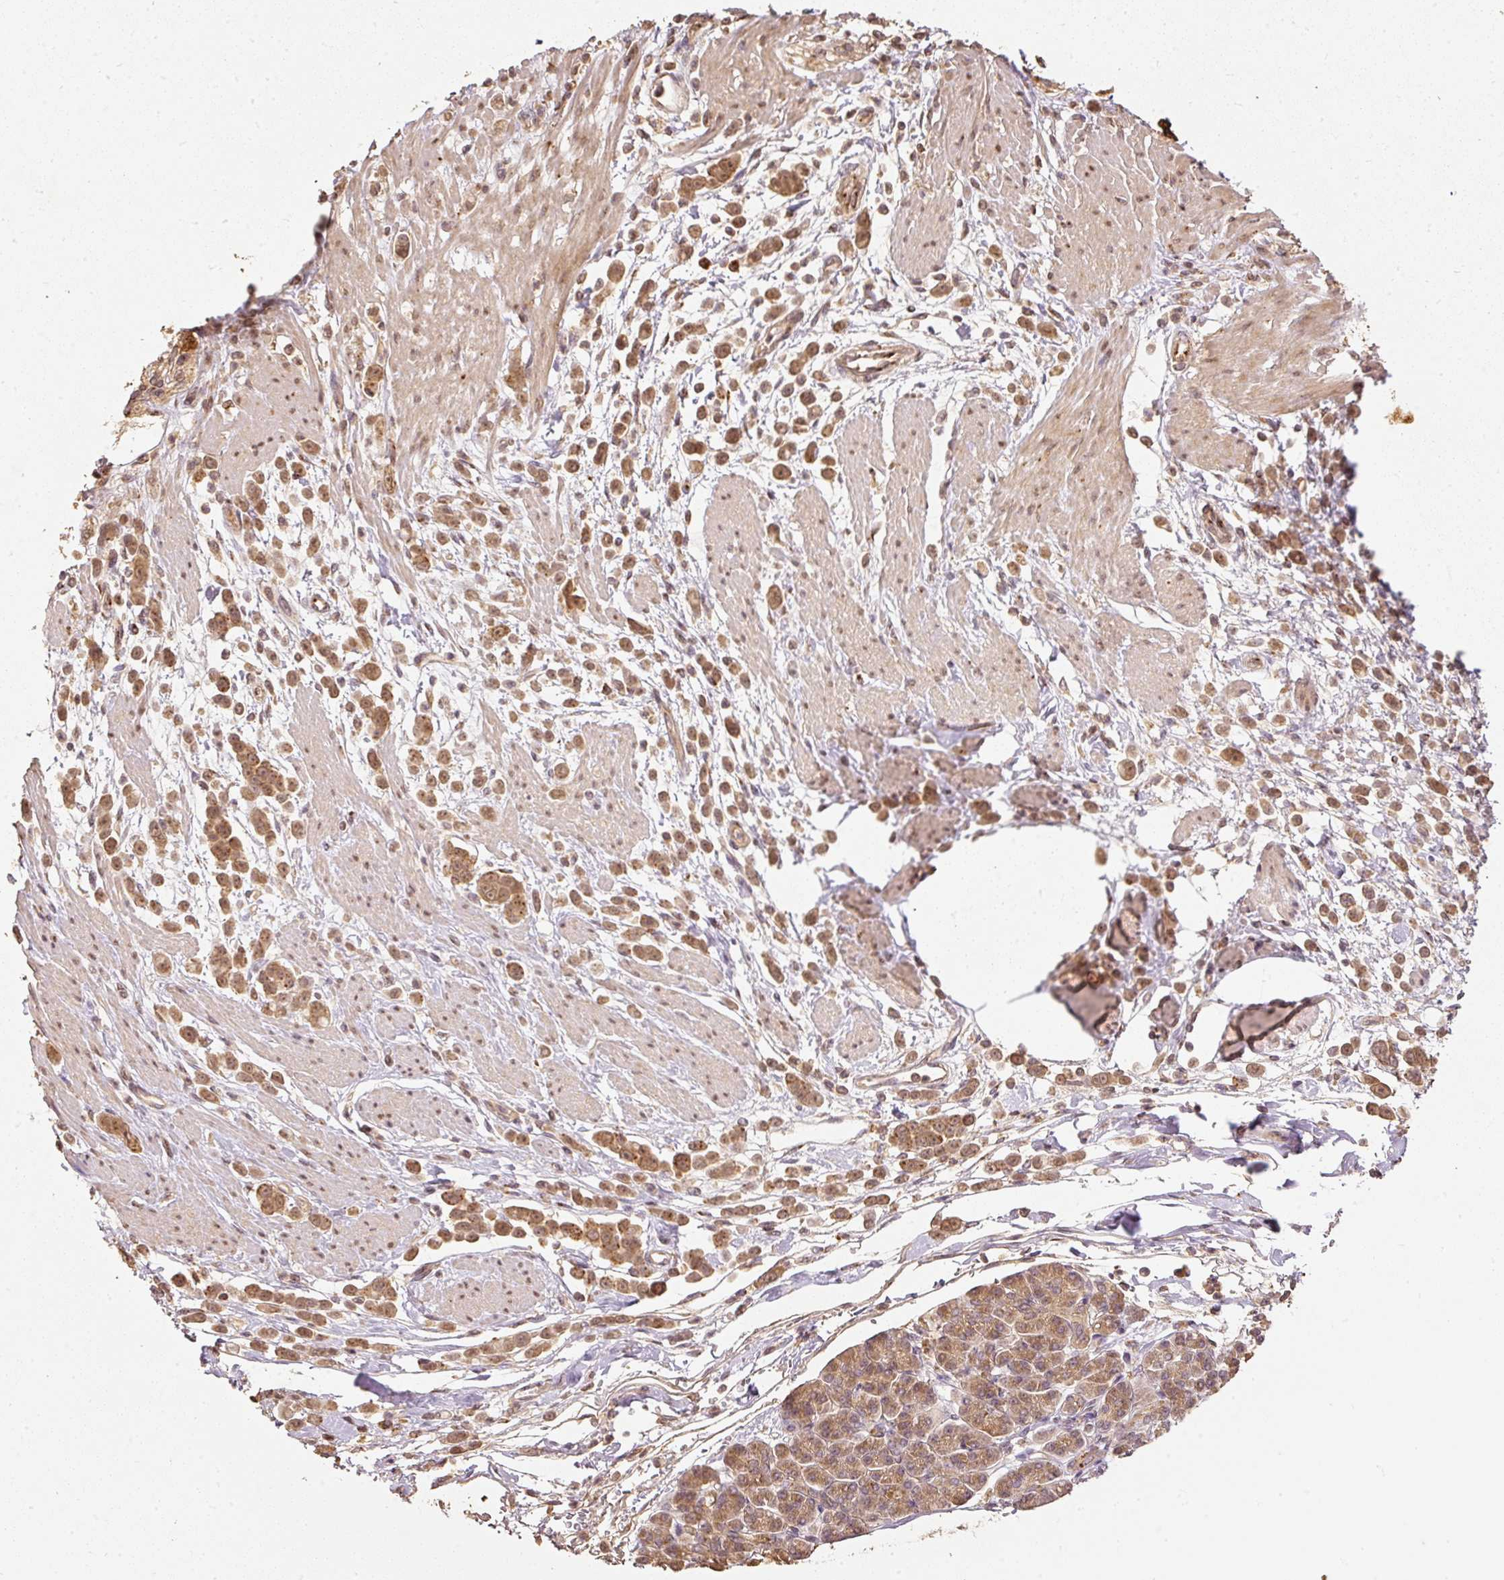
{"staining": {"intensity": "moderate", "quantity": ">75%", "location": "cytoplasmic/membranous"}, "tissue": "pancreatic cancer", "cell_type": "Tumor cells", "image_type": "cancer", "snomed": [{"axis": "morphology", "description": "Normal tissue, NOS"}, {"axis": "morphology", "description": "Adenocarcinoma, NOS"}, {"axis": "topography", "description": "Pancreas"}], "caption": "DAB immunohistochemical staining of adenocarcinoma (pancreatic) exhibits moderate cytoplasmic/membranous protein positivity in about >75% of tumor cells.", "gene": "FUT8", "patient": {"sex": "female", "age": 64}}